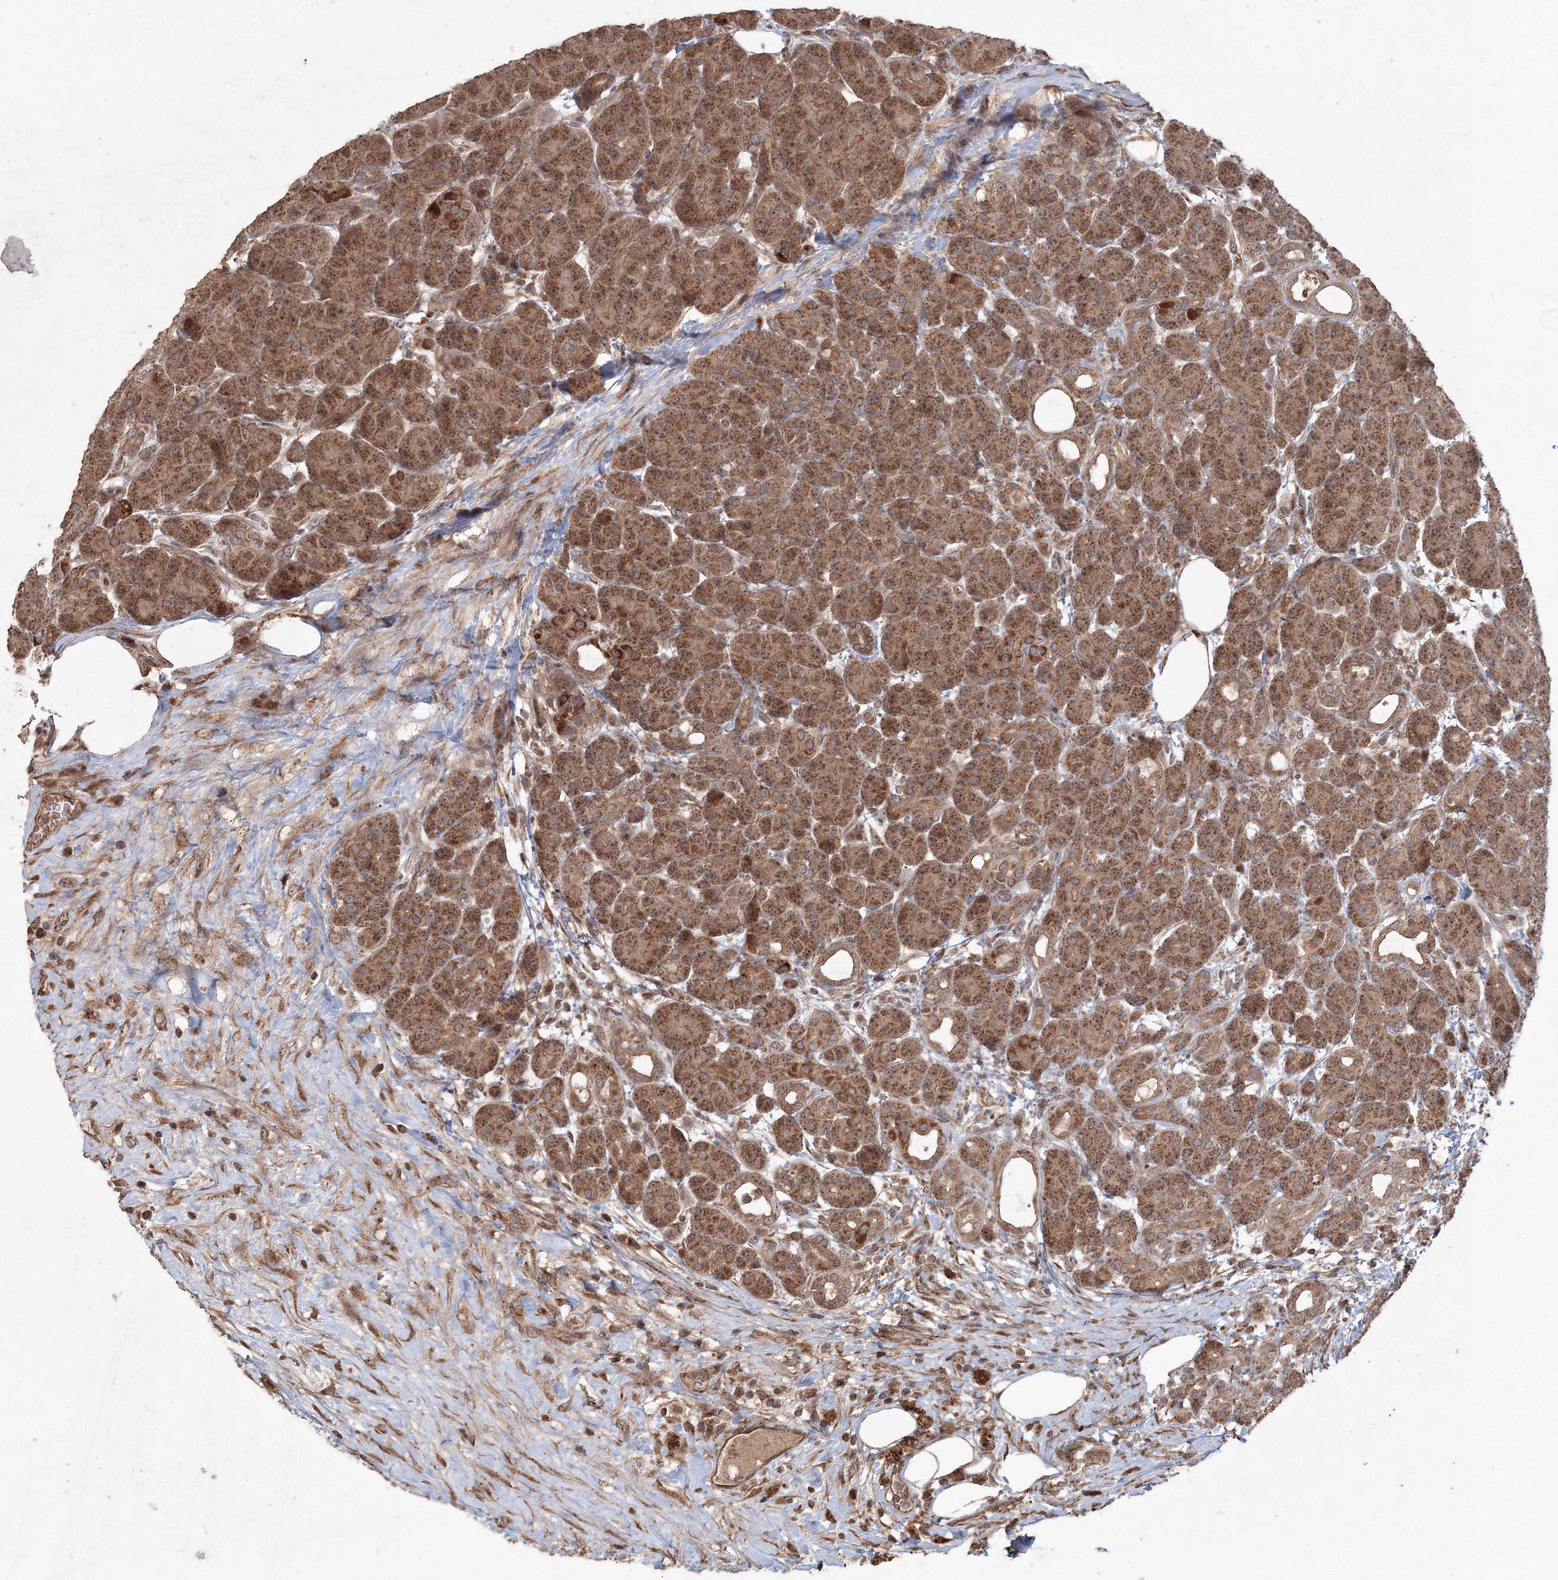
{"staining": {"intensity": "strong", "quantity": ">75%", "location": "cytoplasmic/membranous"}, "tissue": "pancreas", "cell_type": "Exocrine glandular cells", "image_type": "normal", "snomed": [{"axis": "morphology", "description": "Normal tissue, NOS"}, {"axis": "topography", "description": "Pancreas"}], "caption": "An IHC histopathology image of benign tissue is shown. Protein staining in brown shows strong cytoplasmic/membranous positivity in pancreas within exocrine glandular cells. (DAB (3,3'-diaminobenzidine) IHC with brightfield microscopy, high magnification).", "gene": "ANAPC16", "patient": {"sex": "male", "age": 63}}